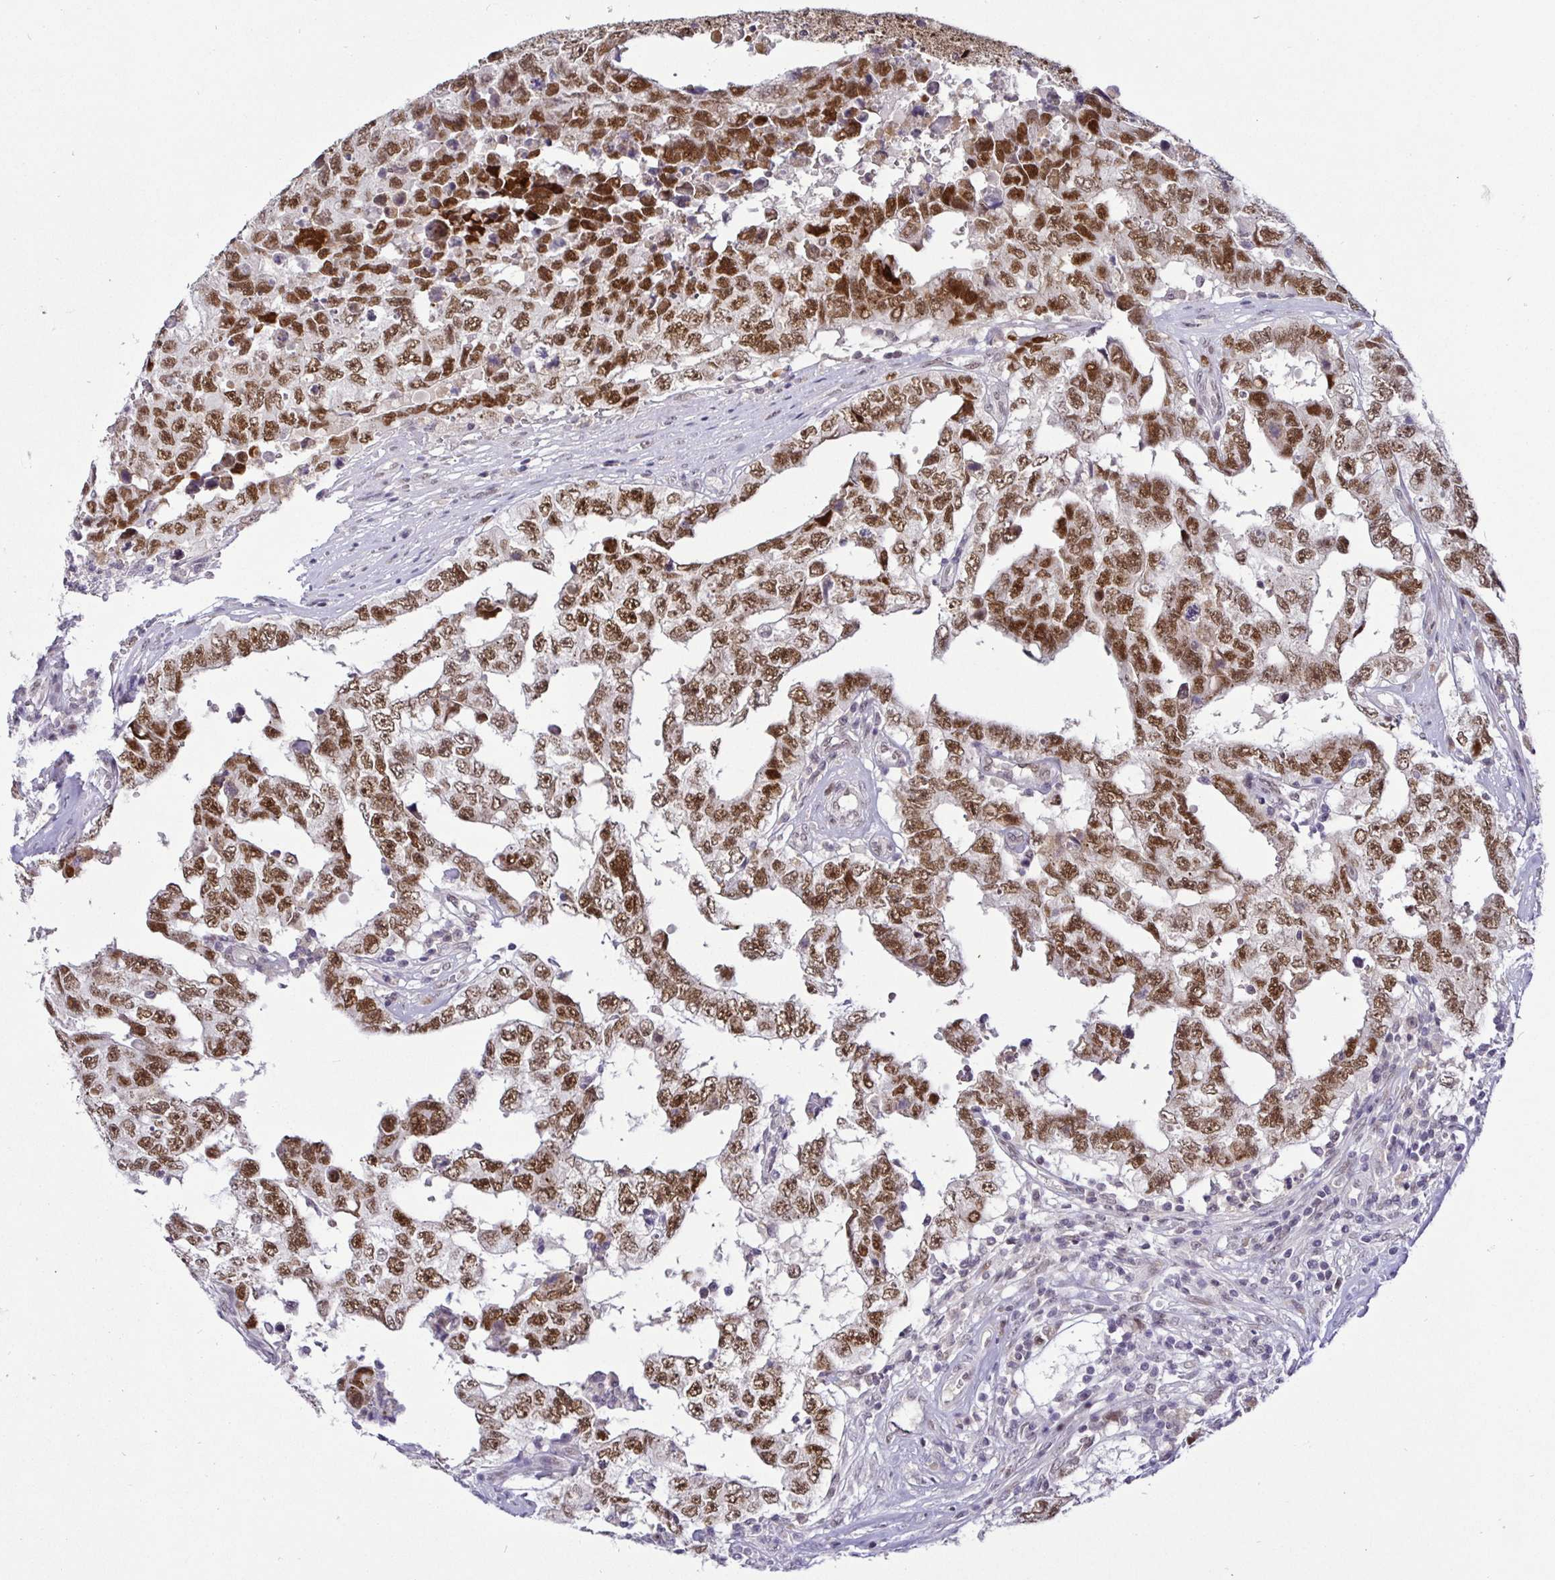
{"staining": {"intensity": "moderate", "quantity": ">75%", "location": "nuclear"}, "tissue": "testis cancer", "cell_type": "Tumor cells", "image_type": "cancer", "snomed": [{"axis": "morphology", "description": "Normal tissue, NOS"}, {"axis": "morphology", "description": "Carcinoma, Embryonal, NOS"}, {"axis": "topography", "description": "Testis"}, {"axis": "topography", "description": "Epididymis"}], "caption": "Testis embryonal carcinoma stained with DAB immunohistochemistry shows medium levels of moderate nuclear positivity in approximately >75% of tumor cells. Using DAB (brown) and hematoxylin (blue) stains, captured at high magnification using brightfield microscopy.", "gene": "NUP188", "patient": {"sex": "male", "age": 25}}